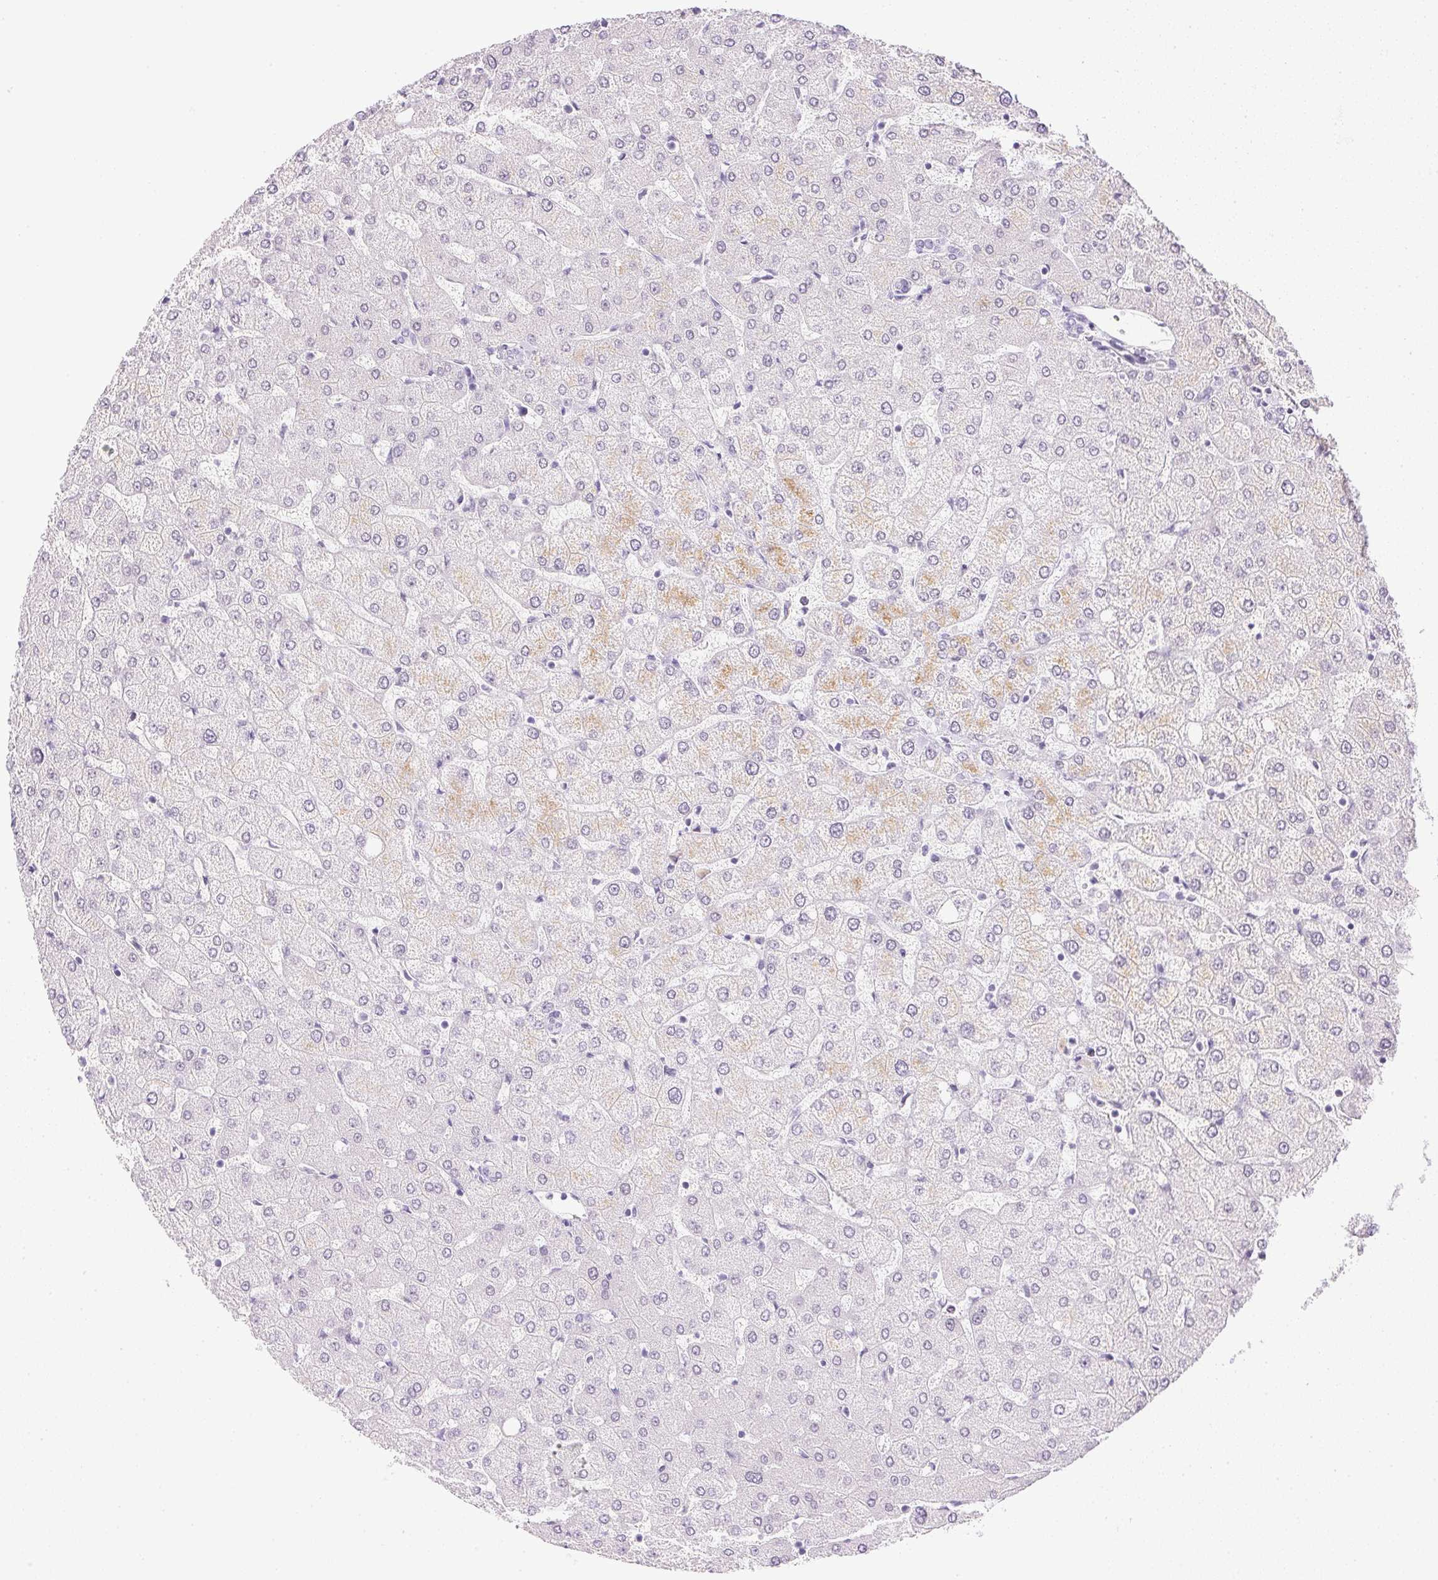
{"staining": {"intensity": "negative", "quantity": "none", "location": "none"}, "tissue": "liver", "cell_type": "Cholangiocytes", "image_type": "normal", "snomed": [{"axis": "morphology", "description": "Normal tissue, NOS"}, {"axis": "topography", "description": "Liver"}], "caption": "DAB immunohistochemical staining of benign human liver shows no significant expression in cholangiocytes.", "gene": "CPB1", "patient": {"sex": "female", "age": 54}}